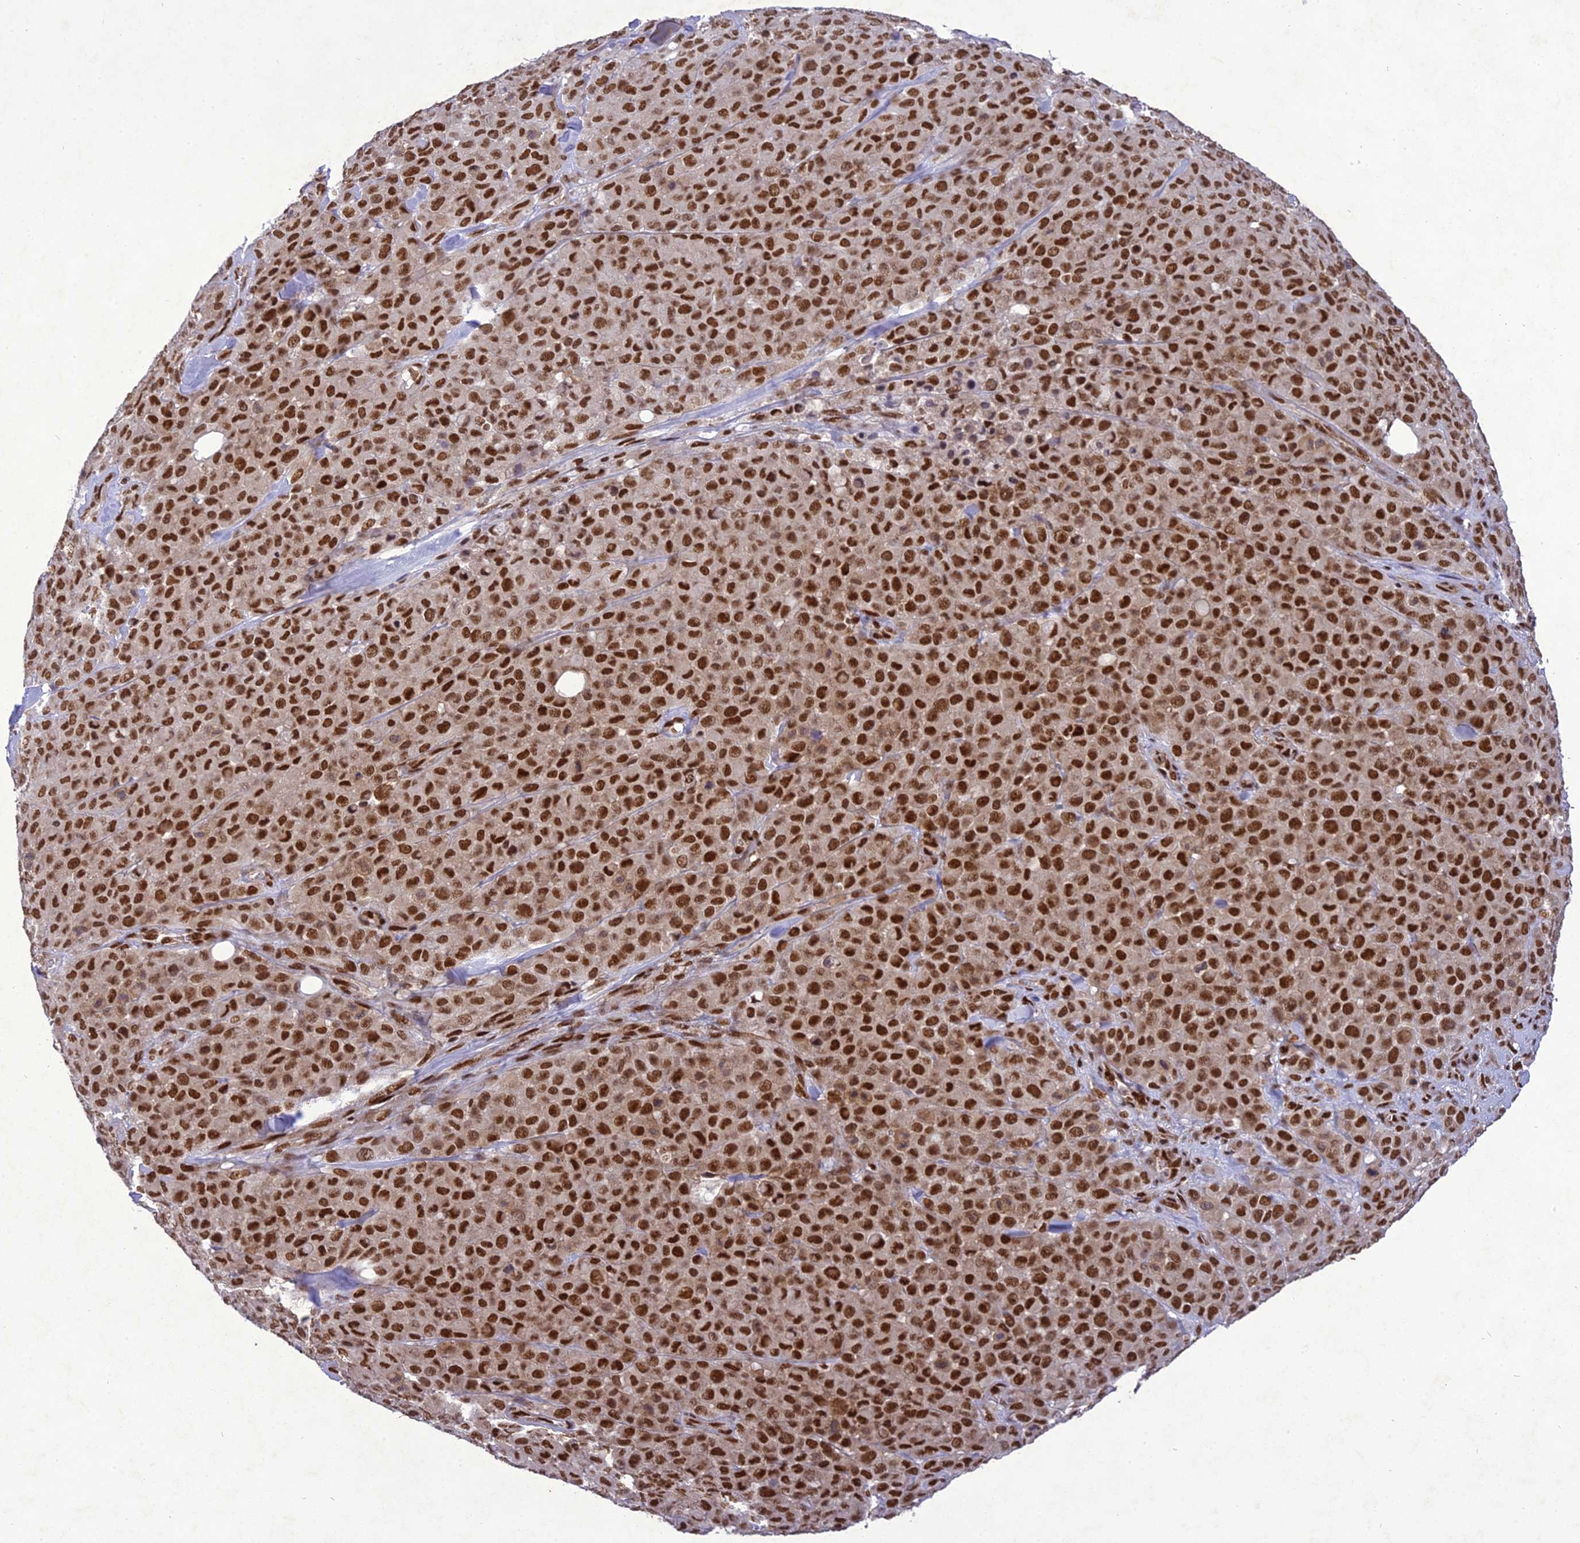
{"staining": {"intensity": "strong", "quantity": ">75%", "location": "nuclear"}, "tissue": "melanoma", "cell_type": "Tumor cells", "image_type": "cancer", "snomed": [{"axis": "morphology", "description": "Malignant melanoma, Metastatic site"}, {"axis": "topography", "description": "Skin"}], "caption": "Immunohistochemical staining of human melanoma demonstrates high levels of strong nuclear positivity in approximately >75% of tumor cells.", "gene": "DDX1", "patient": {"sex": "female", "age": 81}}